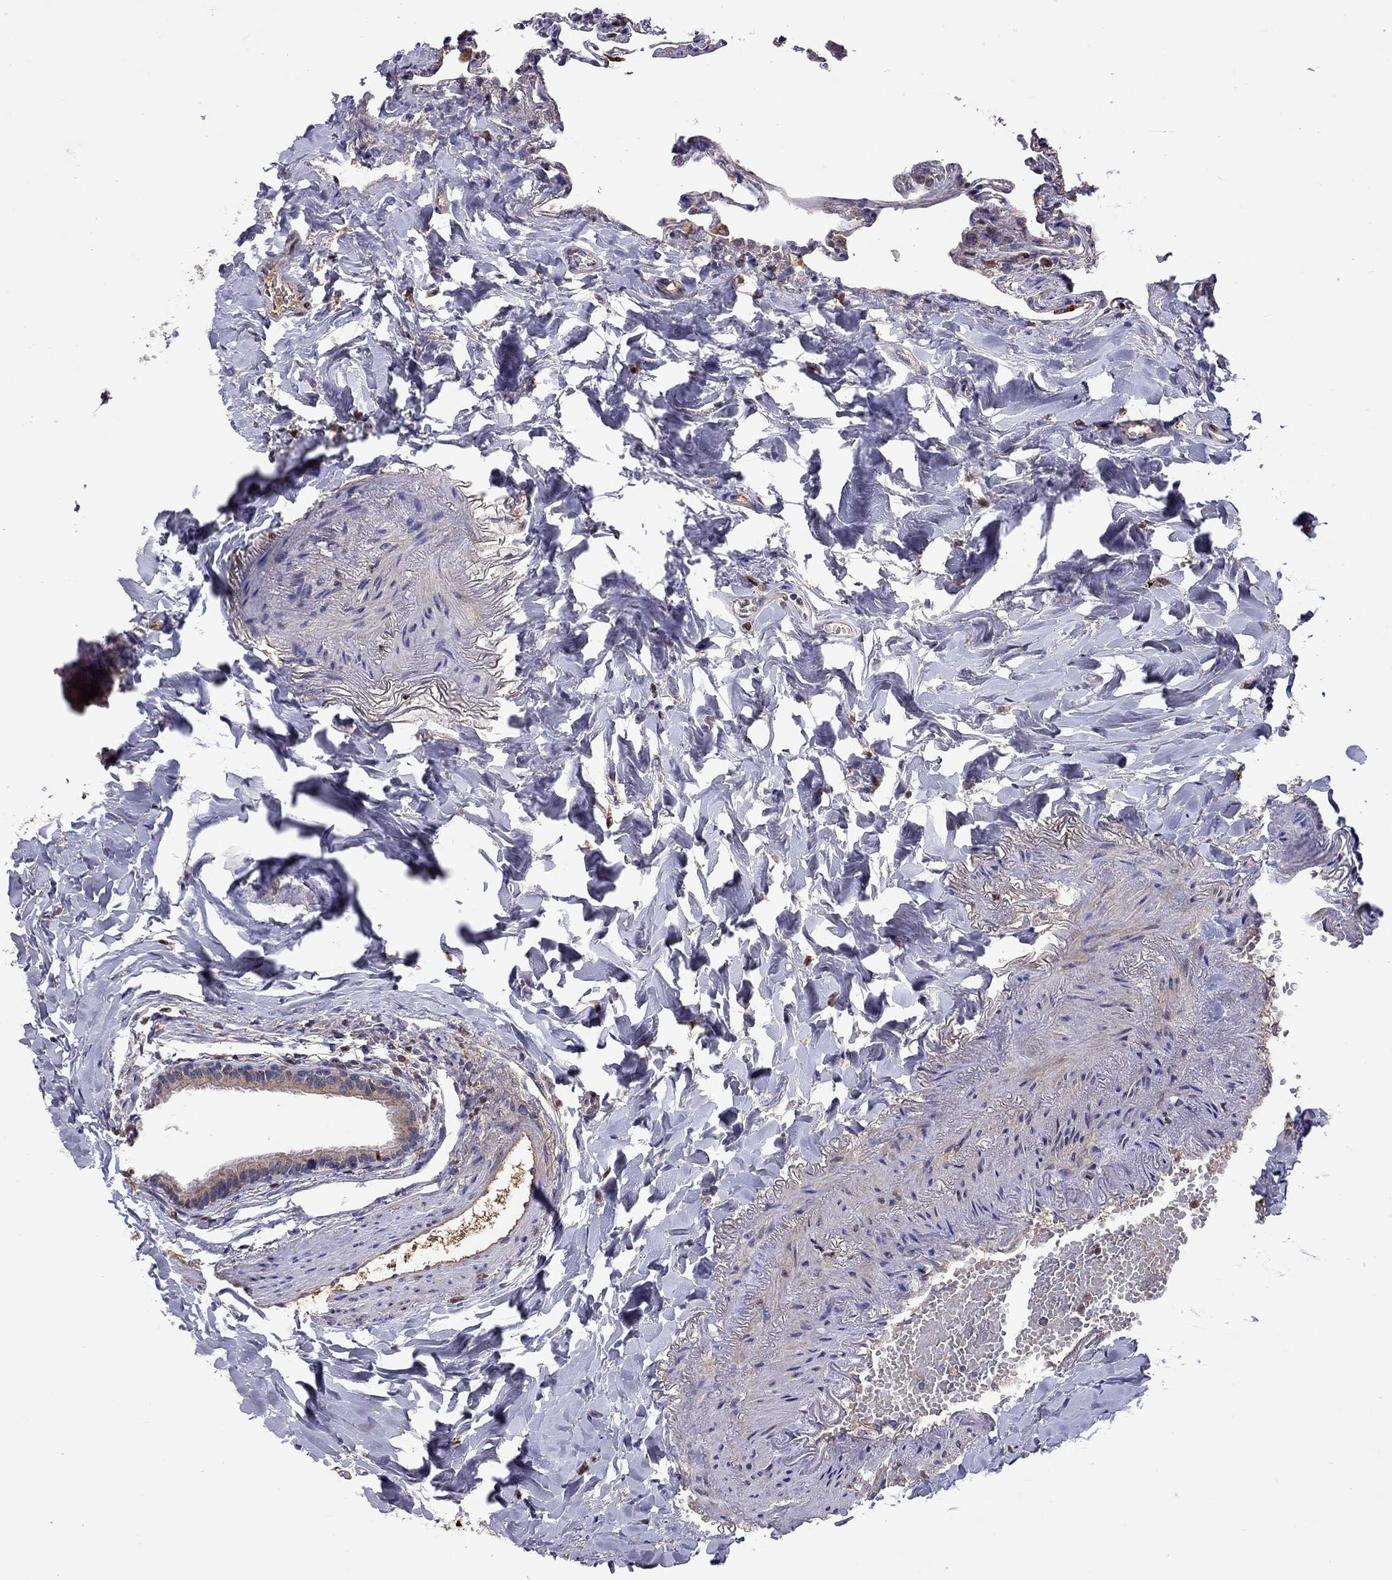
{"staining": {"intensity": "negative", "quantity": "none", "location": "none"}, "tissue": "lung", "cell_type": "Alveolar cells", "image_type": "normal", "snomed": [{"axis": "morphology", "description": "Normal tissue, NOS"}, {"axis": "topography", "description": "Lung"}], "caption": "This is an IHC photomicrograph of normal lung. There is no positivity in alveolar cells.", "gene": "SERPINA3", "patient": {"sex": "female", "age": 57}}